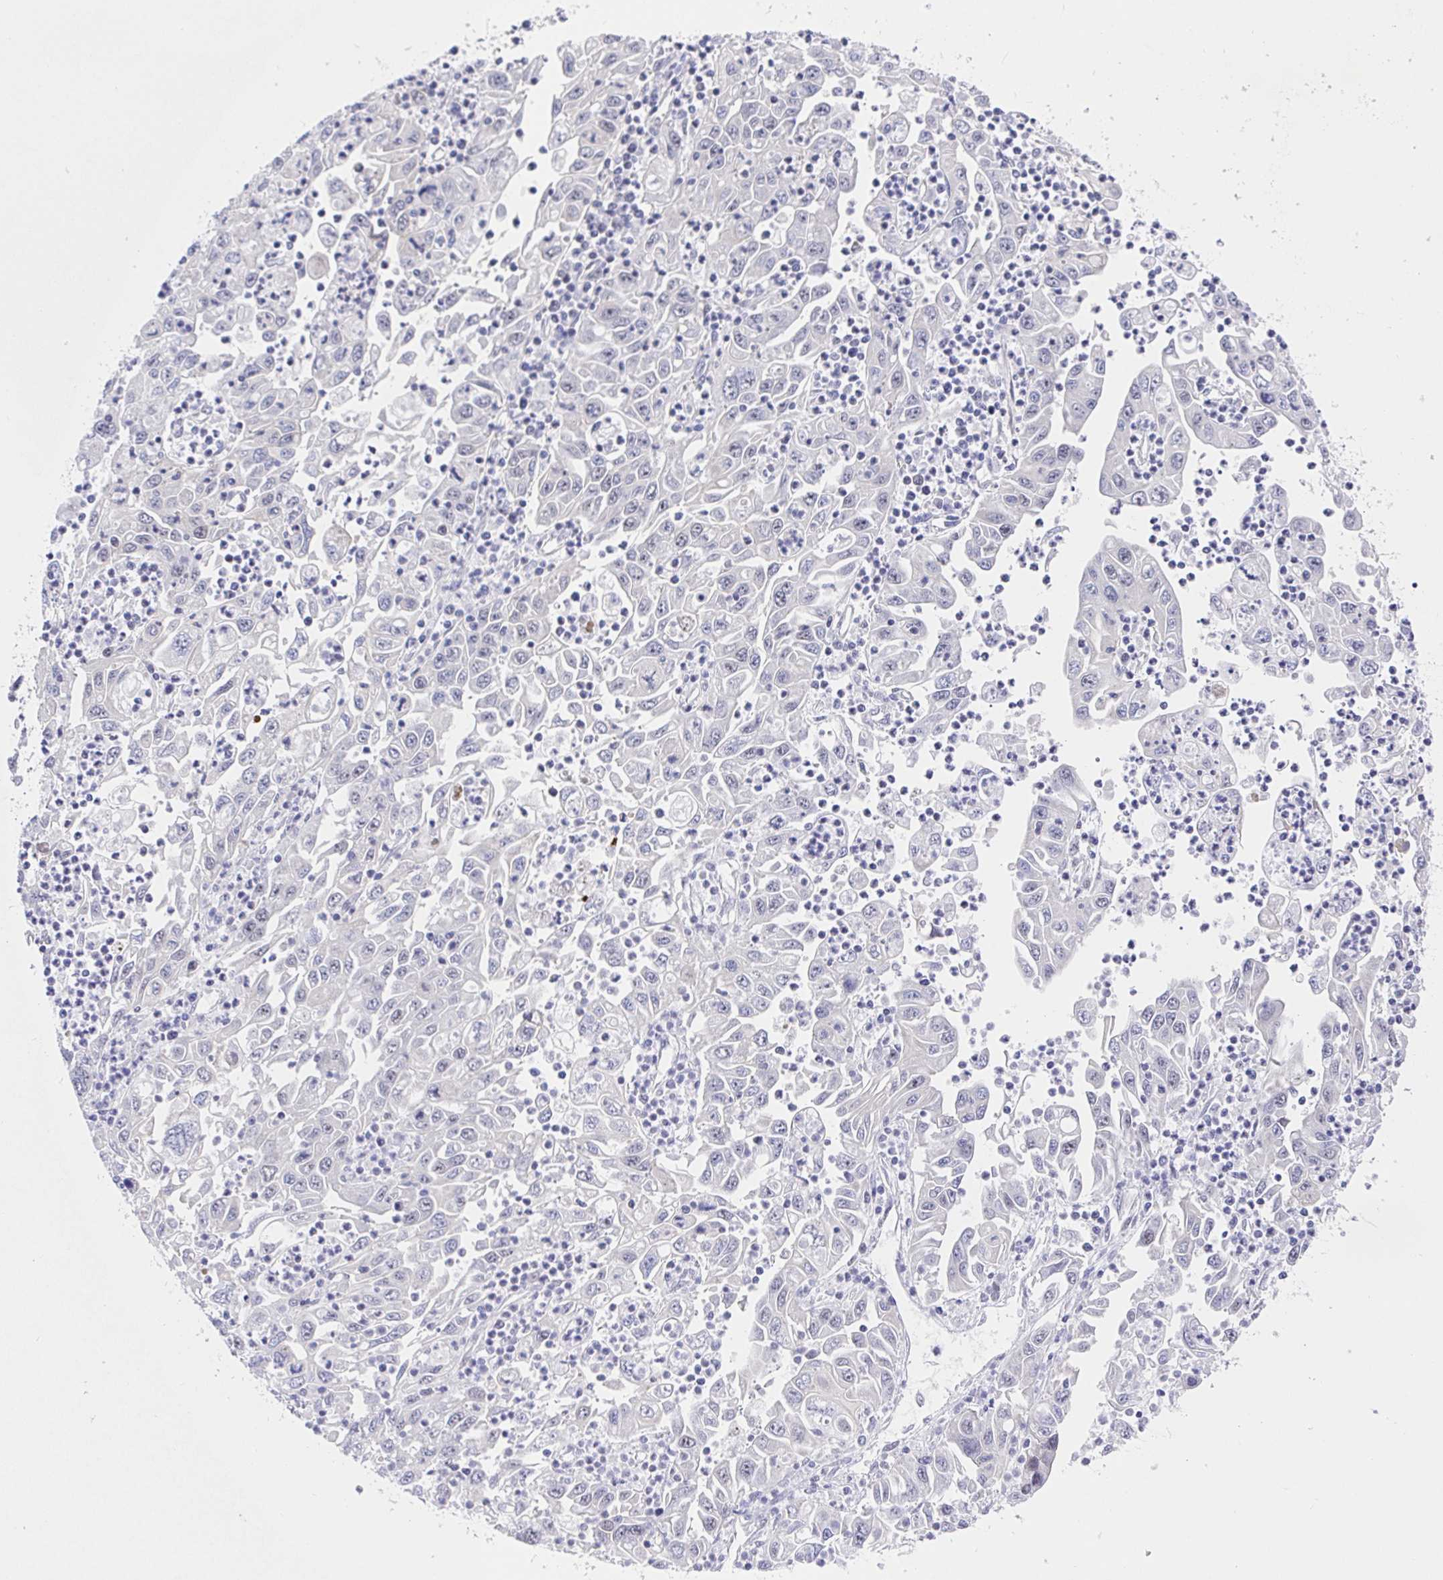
{"staining": {"intensity": "moderate", "quantity": "<25%", "location": "nuclear"}, "tissue": "endometrial cancer", "cell_type": "Tumor cells", "image_type": "cancer", "snomed": [{"axis": "morphology", "description": "Adenocarcinoma, NOS"}, {"axis": "topography", "description": "Uterus"}], "caption": "Immunohistochemical staining of human endometrial cancer (adenocarcinoma) shows low levels of moderate nuclear staining in approximately <25% of tumor cells.", "gene": "TIMELESS", "patient": {"sex": "female", "age": 62}}